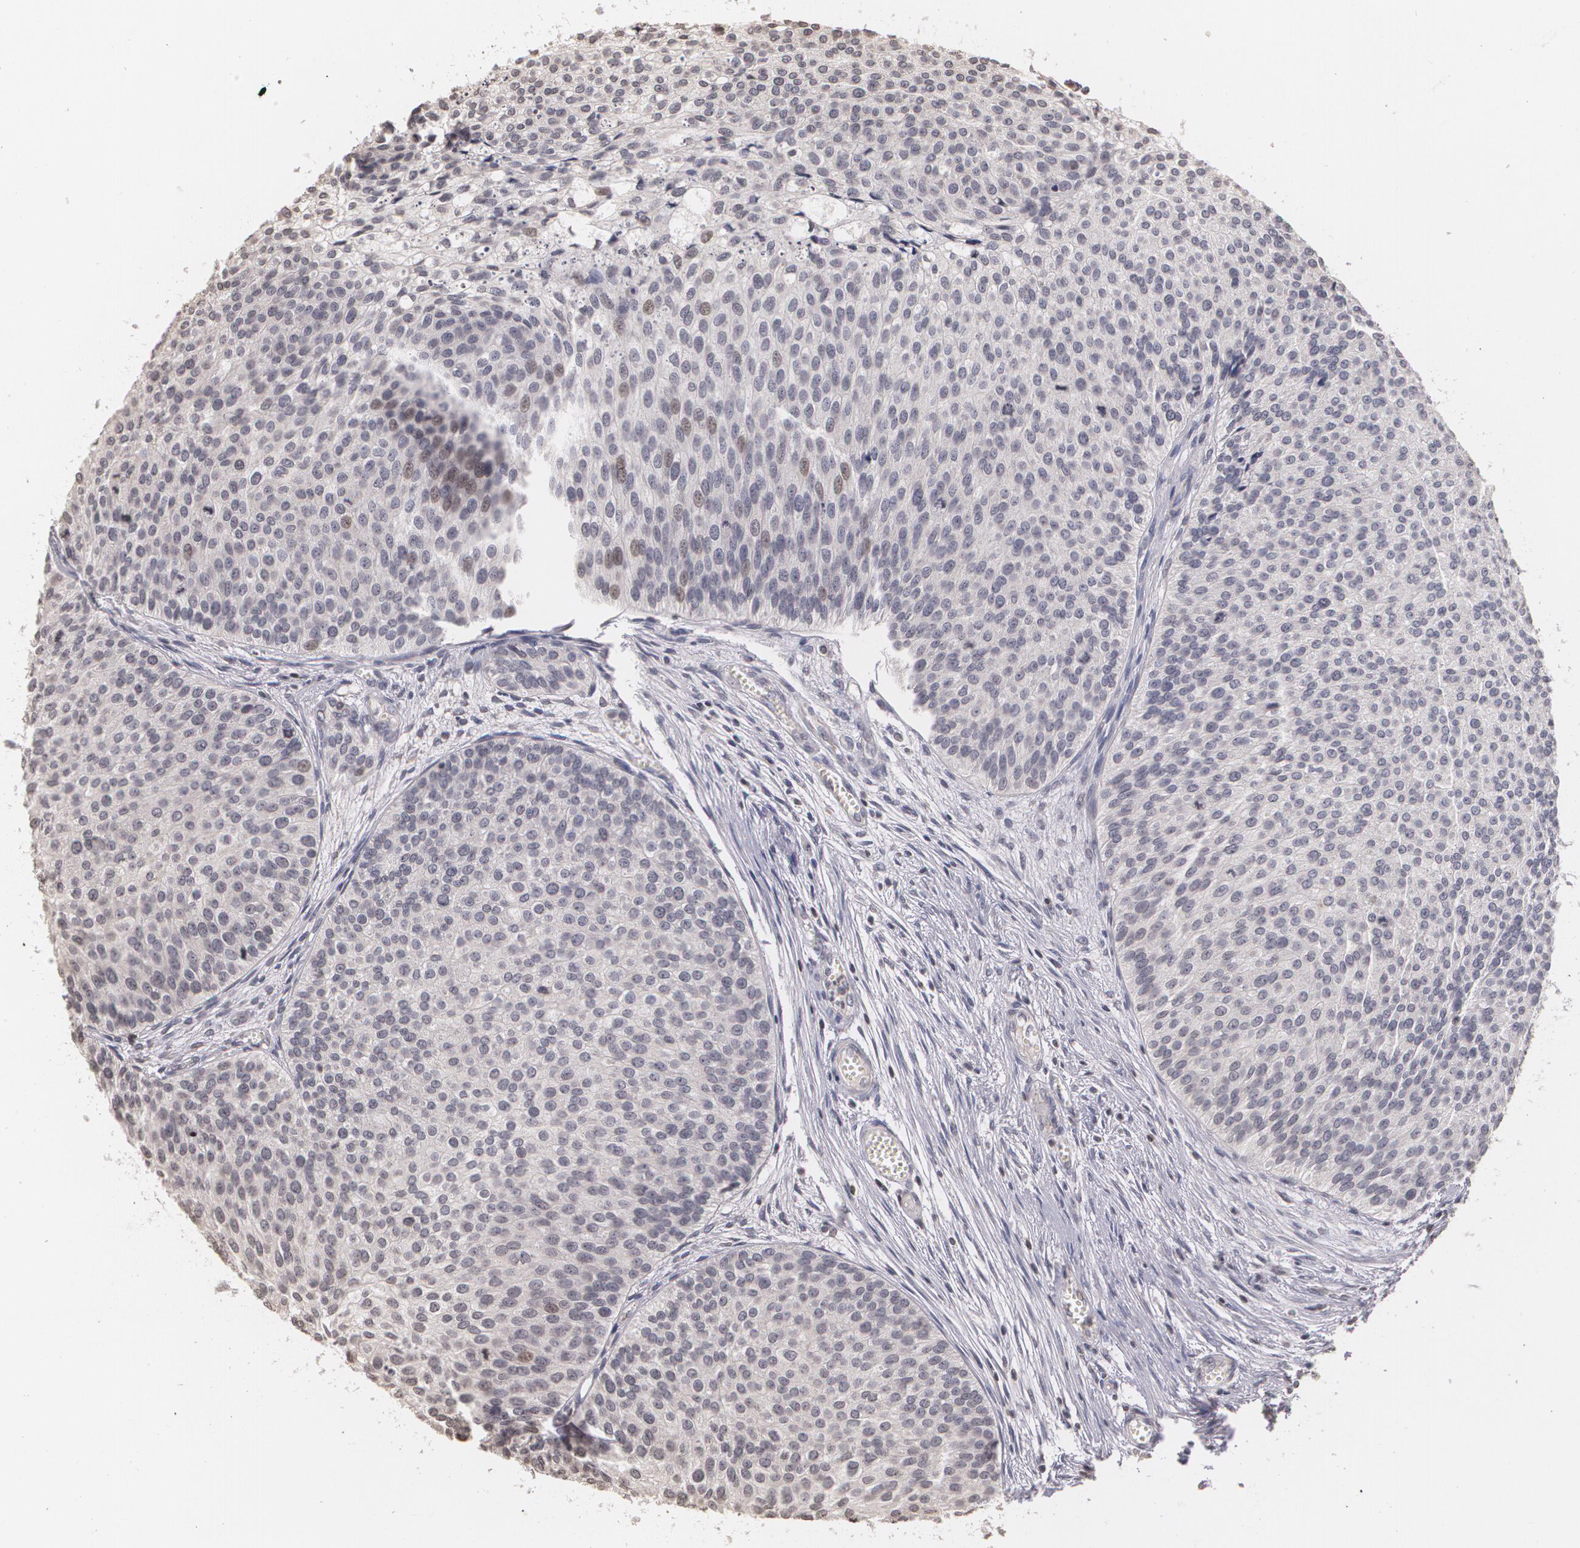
{"staining": {"intensity": "negative", "quantity": "none", "location": "none"}, "tissue": "urothelial cancer", "cell_type": "Tumor cells", "image_type": "cancer", "snomed": [{"axis": "morphology", "description": "Urothelial carcinoma, Low grade"}, {"axis": "topography", "description": "Urinary bladder"}], "caption": "An immunohistochemistry image of urothelial cancer is shown. There is no staining in tumor cells of urothelial cancer.", "gene": "THRB", "patient": {"sex": "male", "age": 84}}